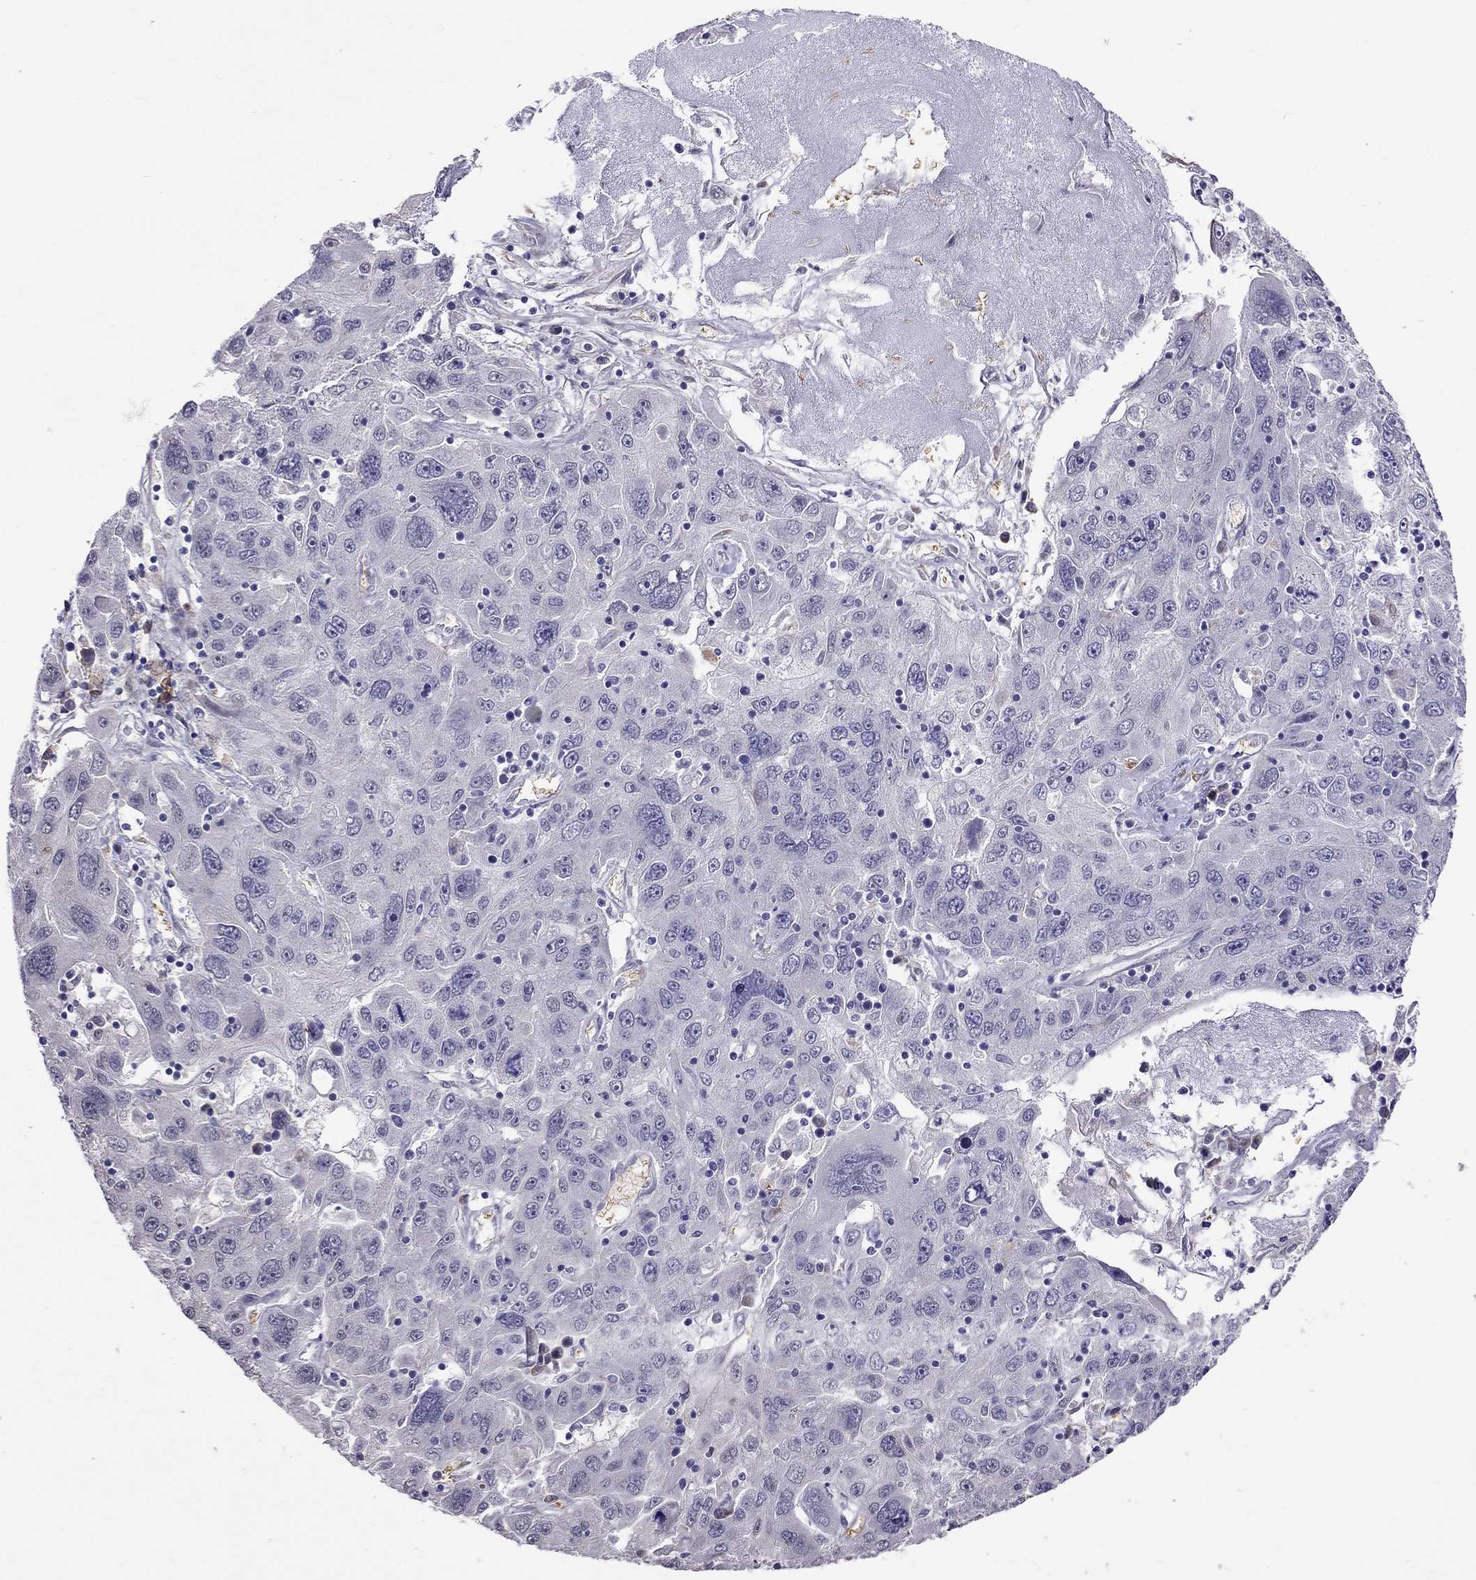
{"staining": {"intensity": "negative", "quantity": "none", "location": "none"}, "tissue": "stomach cancer", "cell_type": "Tumor cells", "image_type": "cancer", "snomed": [{"axis": "morphology", "description": "Adenocarcinoma, NOS"}, {"axis": "topography", "description": "Stomach"}], "caption": "DAB immunohistochemical staining of human stomach cancer reveals no significant expression in tumor cells.", "gene": "ADAM28", "patient": {"sex": "male", "age": 56}}